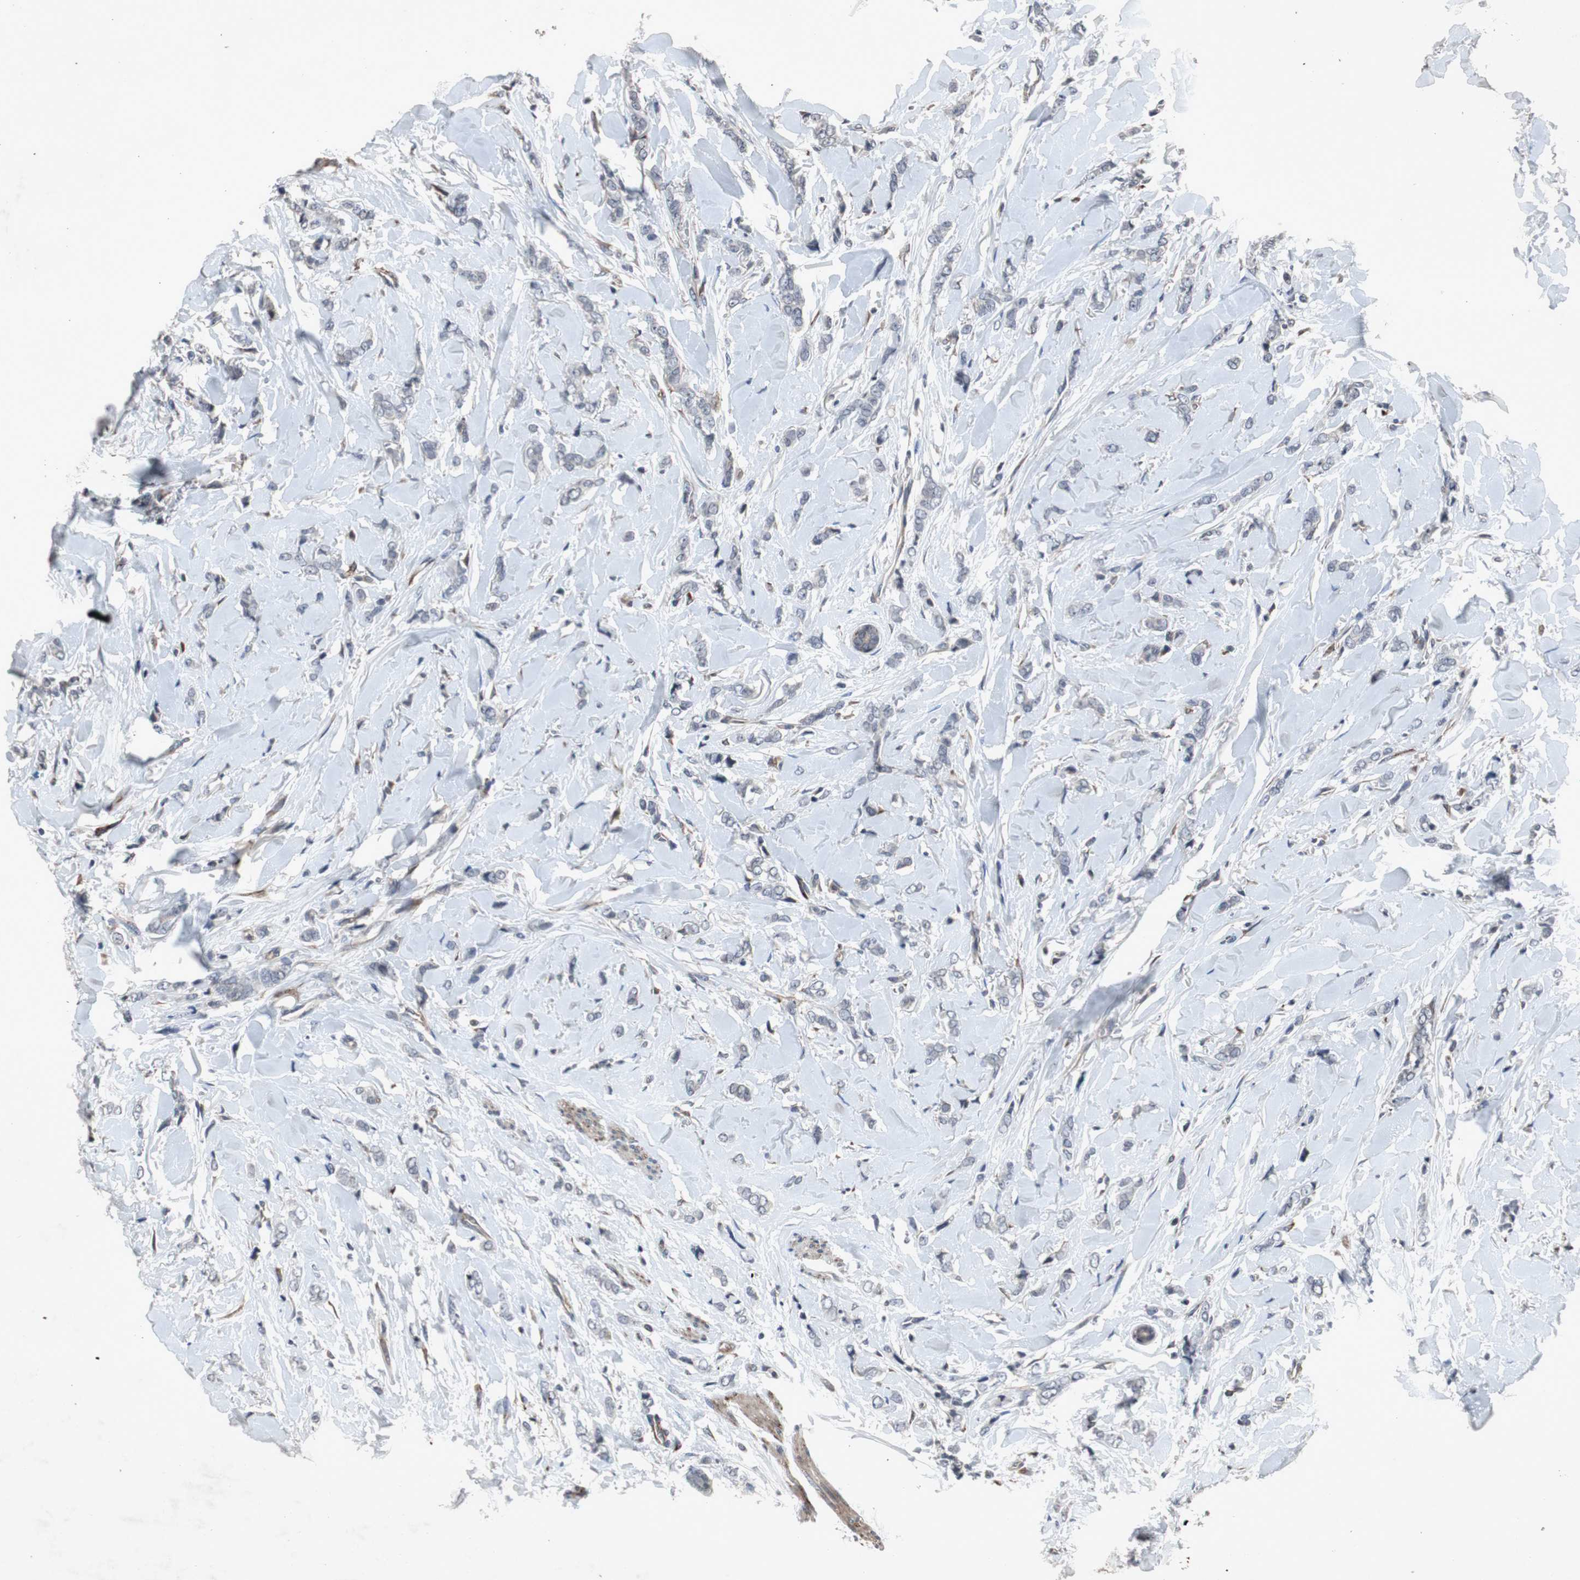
{"staining": {"intensity": "negative", "quantity": "none", "location": "none"}, "tissue": "breast cancer", "cell_type": "Tumor cells", "image_type": "cancer", "snomed": [{"axis": "morphology", "description": "Lobular carcinoma"}, {"axis": "topography", "description": "Skin"}, {"axis": "topography", "description": "Breast"}], "caption": "Immunohistochemical staining of breast cancer (lobular carcinoma) reveals no significant positivity in tumor cells.", "gene": "CRADD", "patient": {"sex": "female", "age": 46}}